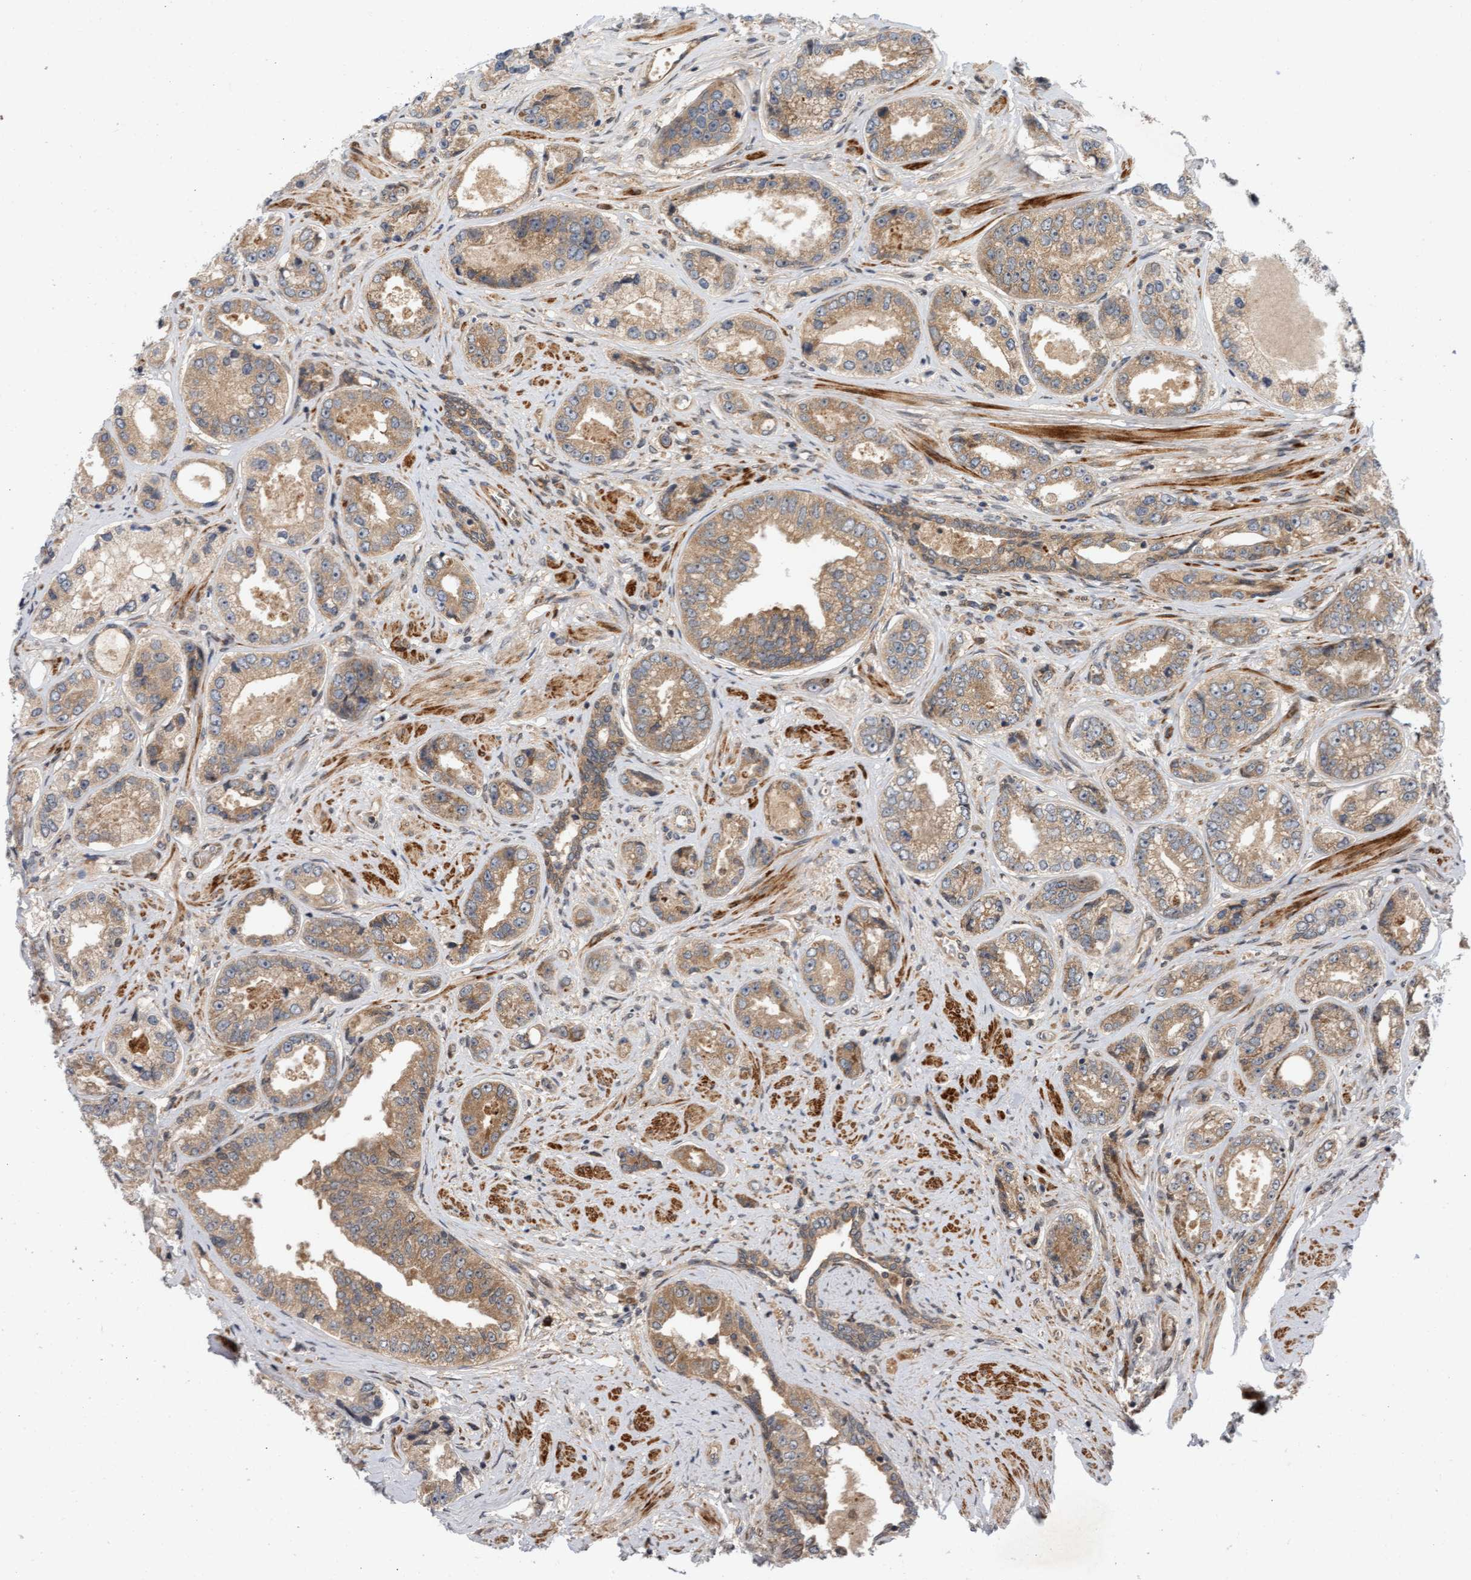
{"staining": {"intensity": "moderate", "quantity": ">75%", "location": "cytoplasmic/membranous"}, "tissue": "prostate cancer", "cell_type": "Tumor cells", "image_type": "cancer", "snomed": [{"axis": "morphology", "description": "Adenocarcinoma, High grade"}, {"axis": "topography", "description": "Prostate"}], "caption": "Prostate high-grade adenocarcinoma stained with a protein marker shows moderate staining in tumor cells.", "gene": "BAHCC1", "patient": {"sex": "male", "age": 61}}